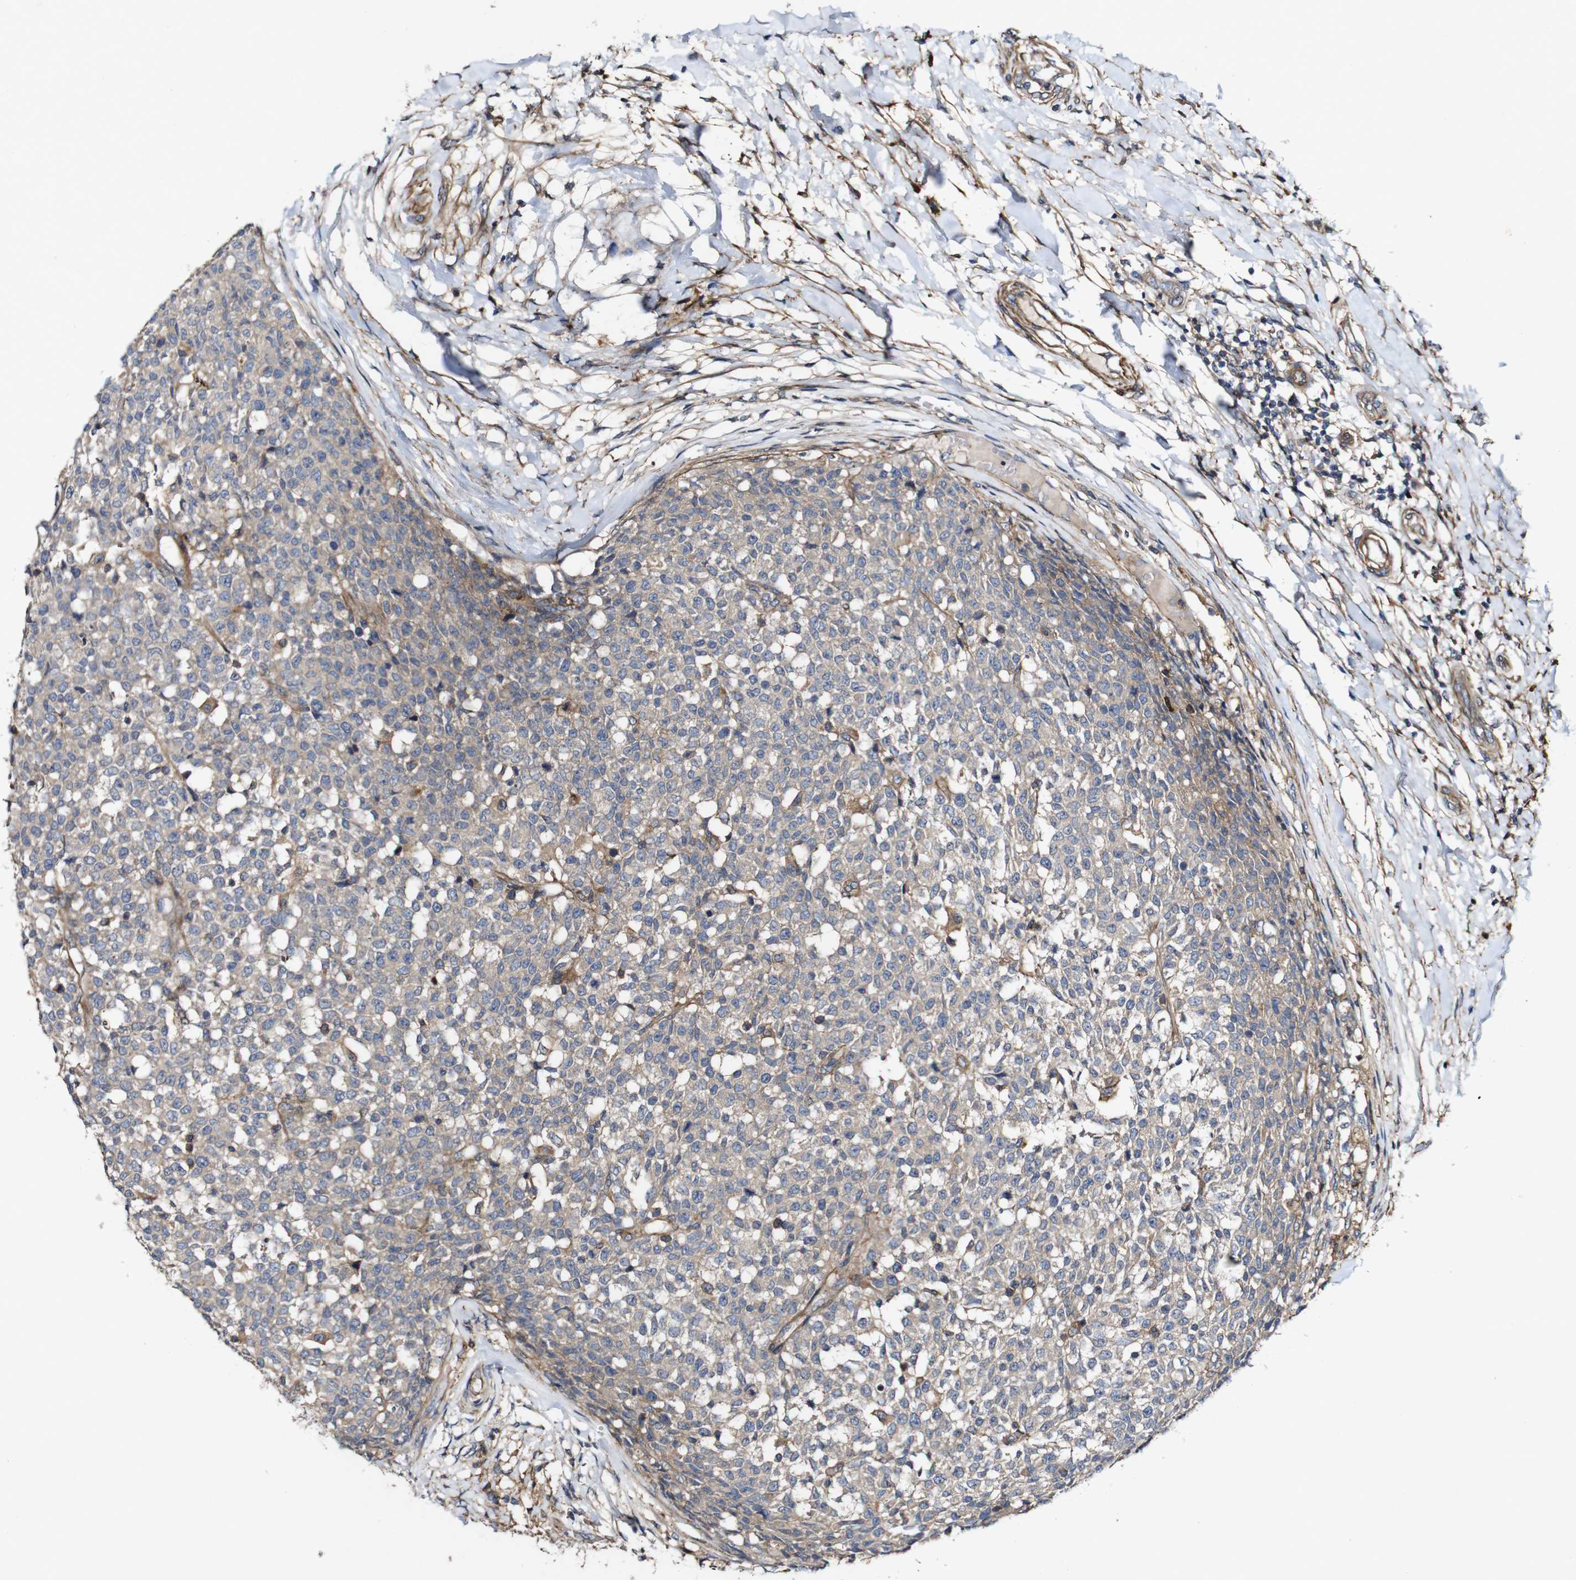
{"staining": {"intensity": "weak", "quantity": ">75%", "location": "cytoplasmic/membranous"}, "tissue": "testis cancer", "cell_type": "Tumor cells", "image_type": "cancer", "snomed": [{"axis": "morphology", "description": "Seminoma, NOS"}, {"axis": "topography", "description": "Testis"}], "caption": "Protein staining of testis cancer tissue demonstrates weak cytoplasmic/membranous staining in approximately >75% of tumor cells.", "gene": "GSDME", "patient": {"sex": "male", "age": 59}}